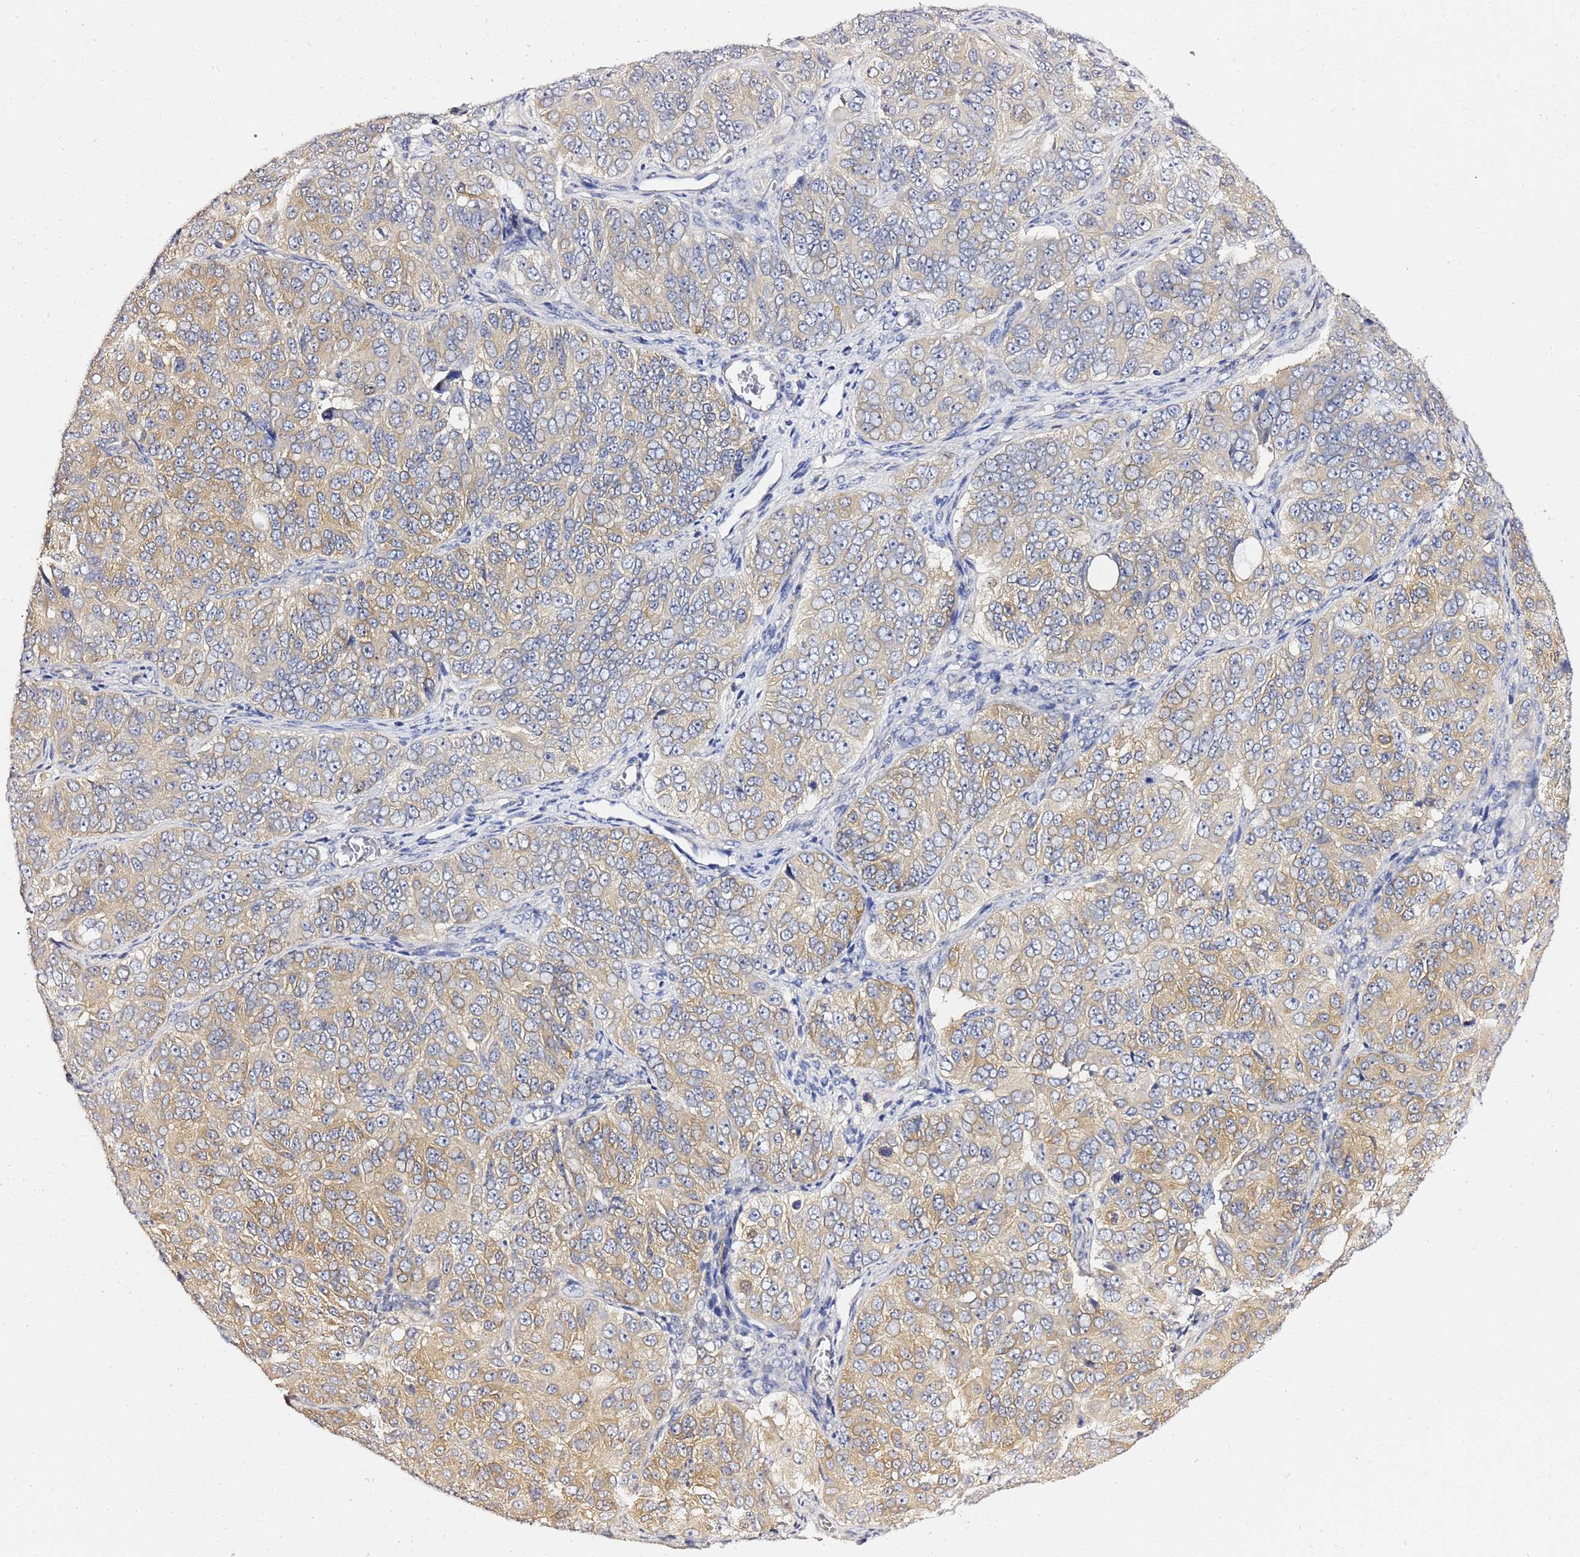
{"staining": {"intensity": "weak", "quantity": "25%-75%", "location": "cytoplasmic/membranous"}, "tissue": "ovarian cancer", "cell_type": "Tumor cells", "image_type": "cancer", "snomed": [{"axis": "morphology", "description": "Carcinoma, endometroid"}, {"axis": "topography", "description": "Ovary"}], "caption": "Brown immunohistochemical staining in human ovarian endometroid carcinoma reveals weak cytoplasmic/membranous positivity in approximately 25%-75% of tumor cells. The protein is shown in brown color, while the nuclei are stained blue.", "gene": "LENG1", "patient": {"sex": "female", "age": 51}}